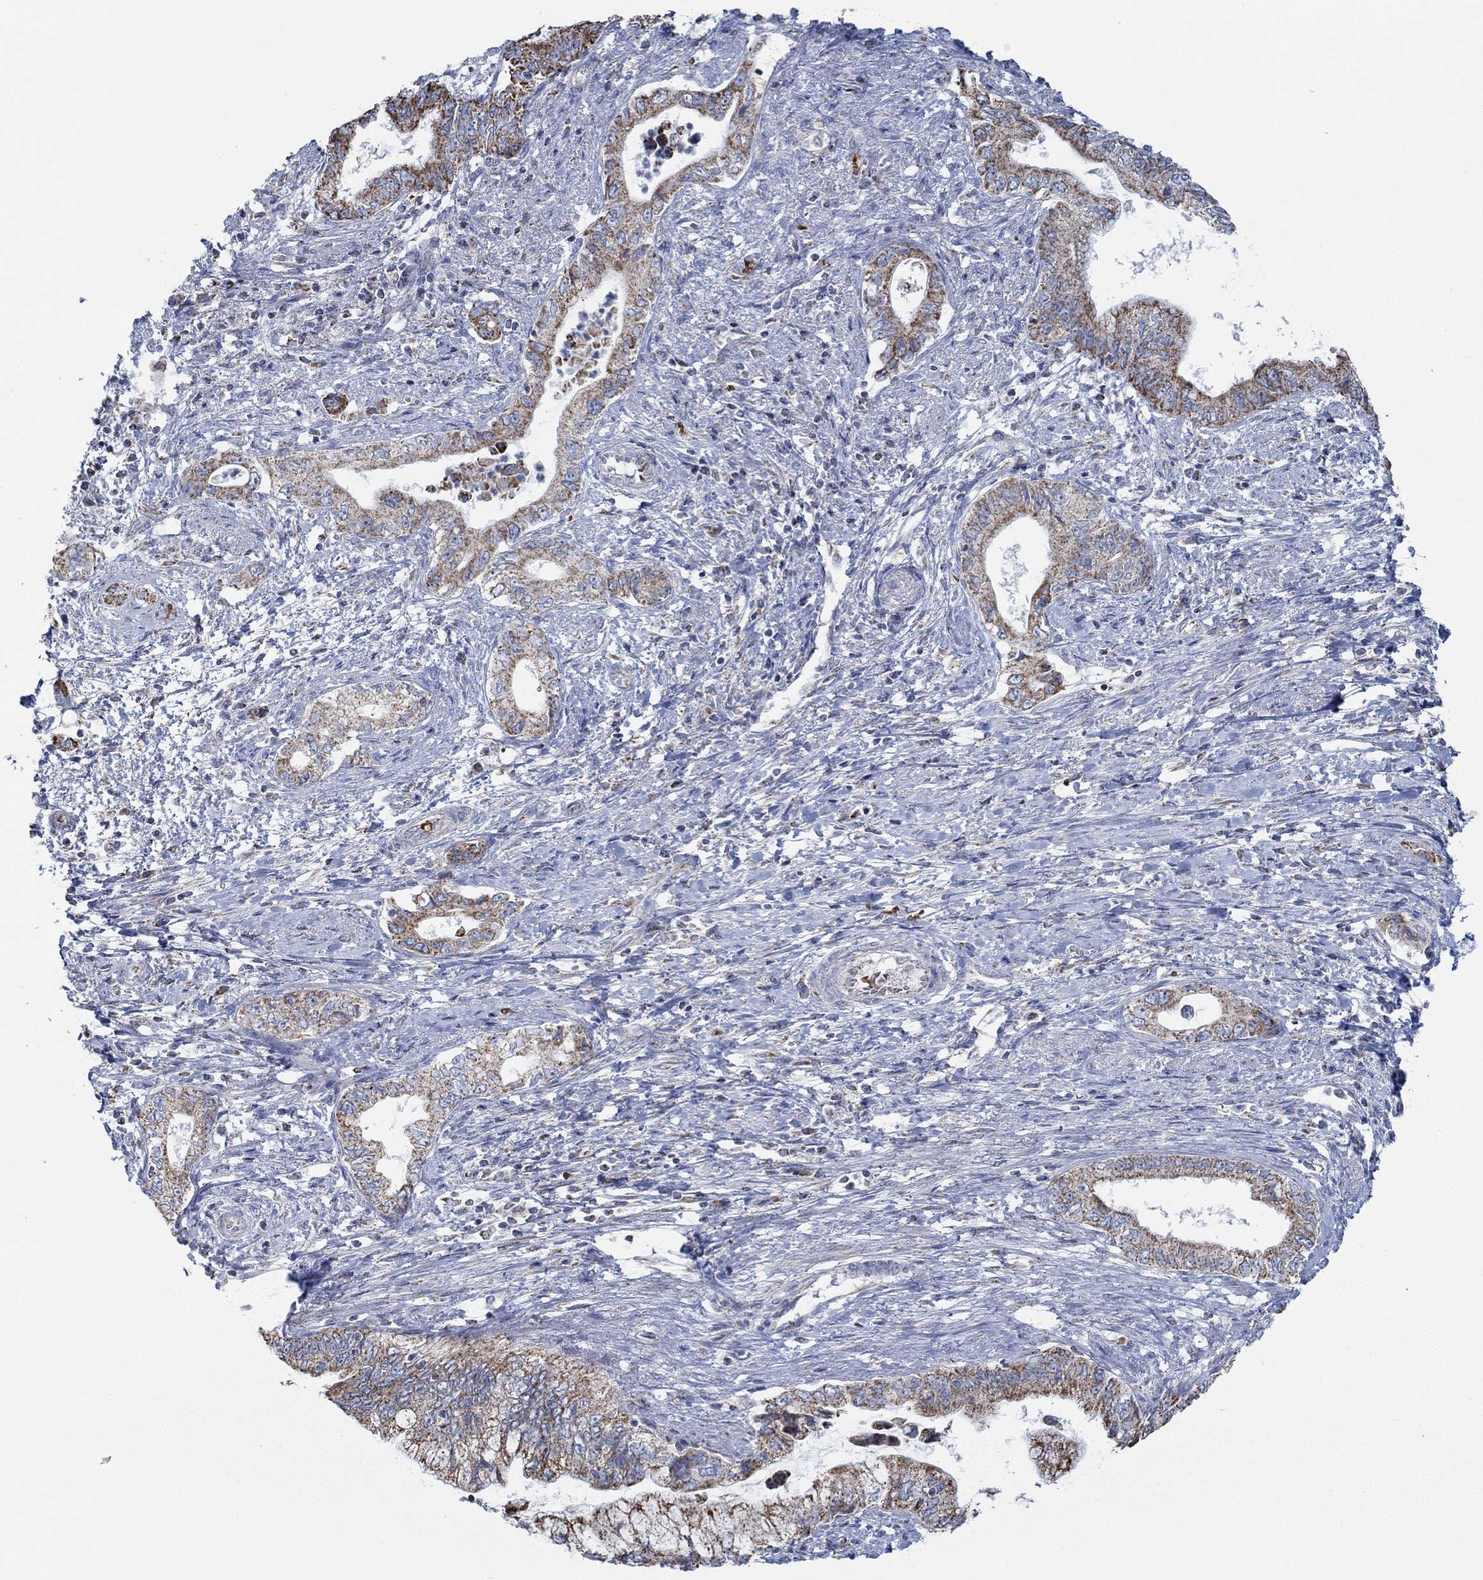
{"staining": {"intensity": "moderate", "quantity": "25%-75%", "location": "cytoplasmic/membranous"}, "tissue": "pancreatic cancer", "cell_type": "Tumor cells", "image_type": "cancer", "snomed": [{"axis": "morphology", "description": "Adenocarcinoma, NOS"}, {"axis": "topography", "description": "Pancreas"}], "caption": "The immunohistochemical stain highlights moderate cytoplasmic/membranous staining in tumor cells of pancreatic cancer tissue.", "gene": "GLOD5", "patient": {"sex": "female", "age": 73}}